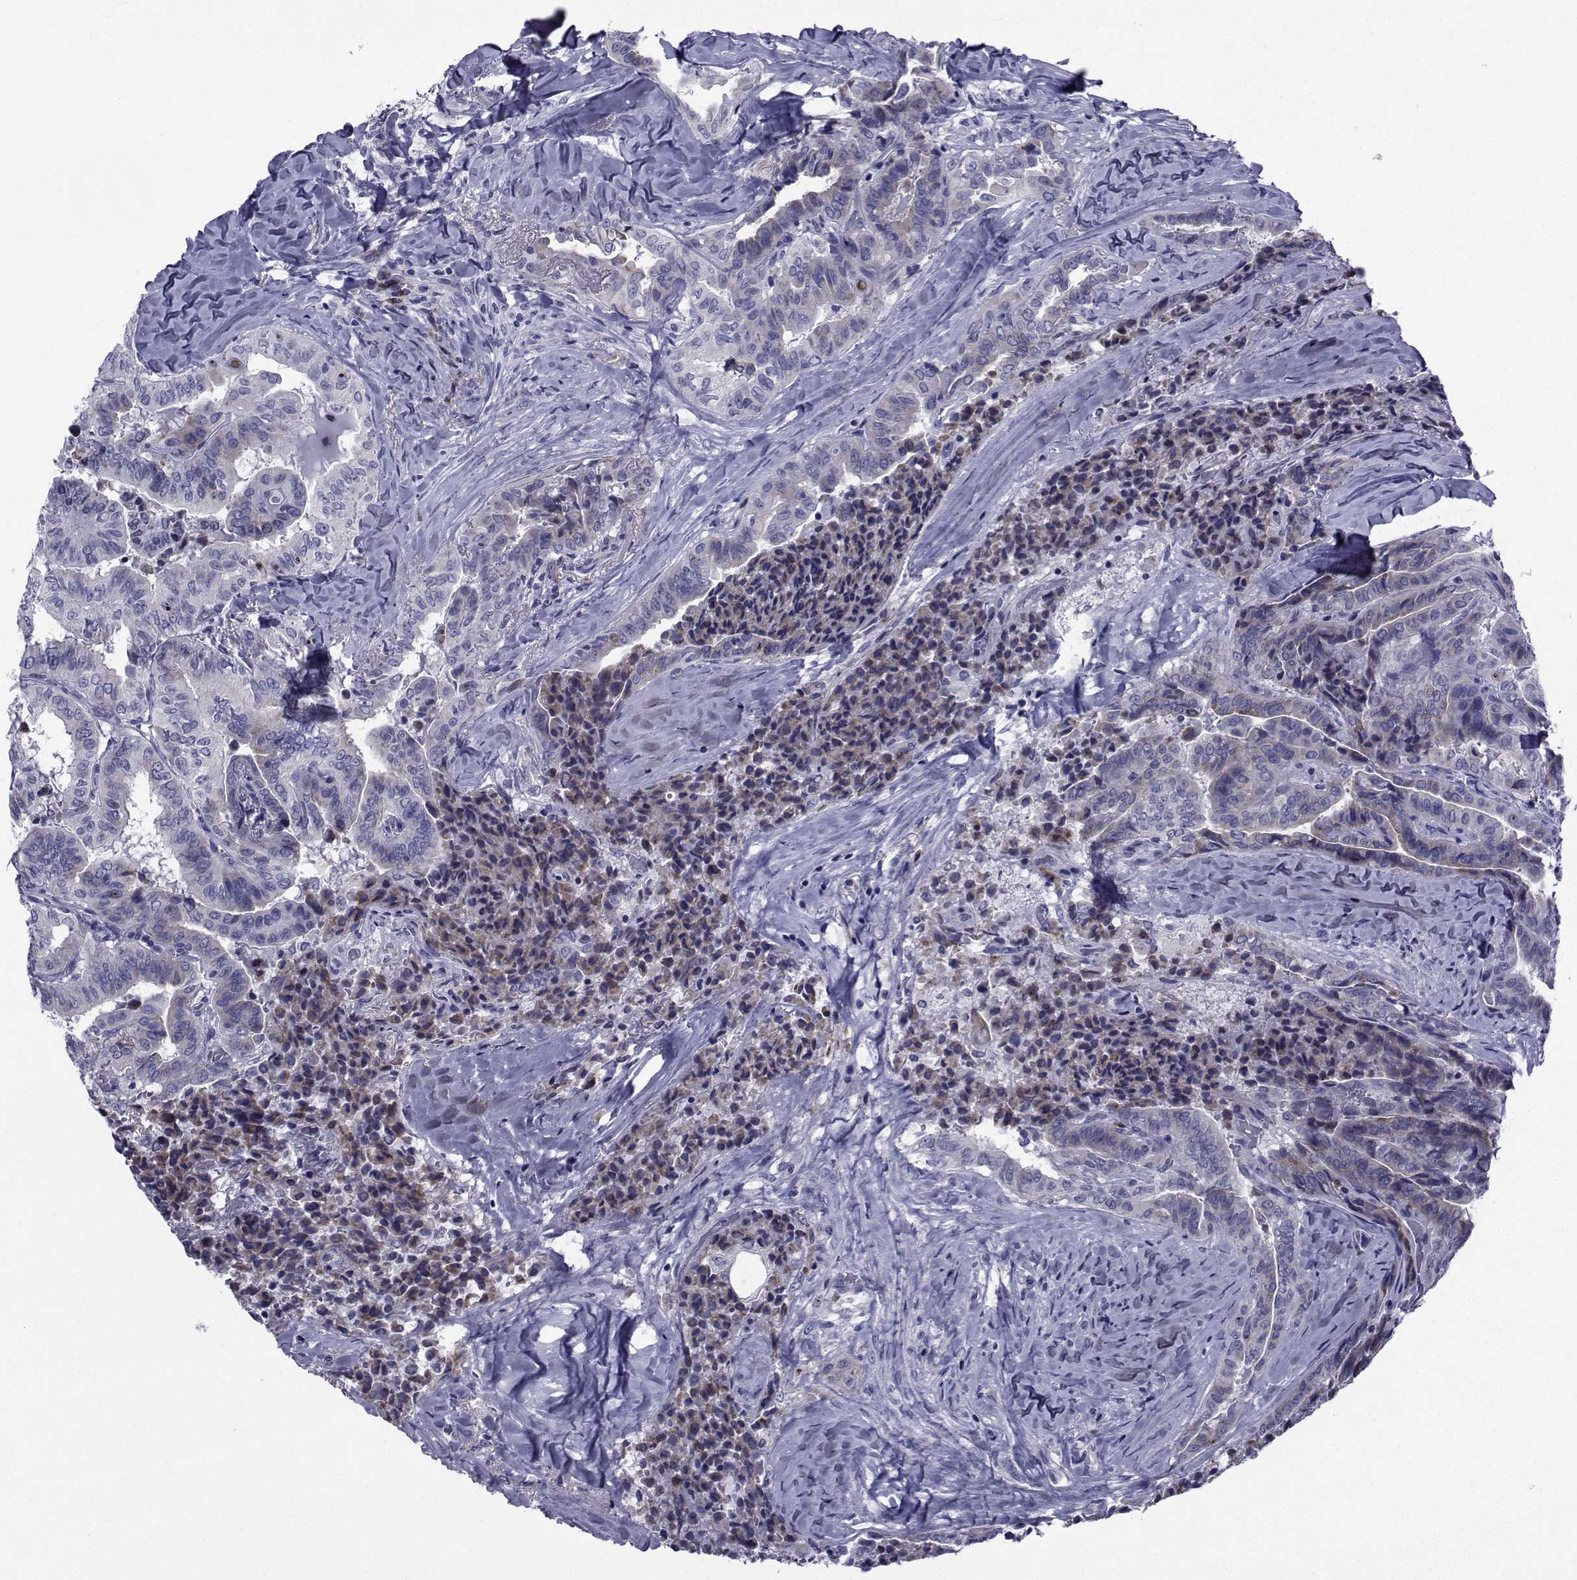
{"staining": {"intensity": "negative", "quantity": "none", "location": "none"}, "tissue": "thyroid cancer", "cell_type": "Tumor cells", "image_type": "cancer", "snomed": [{"axis": "morphology", "description": "Papillary adenocarcinoma, NOS"}, {"axis": "topography", "description": "Thyroid gland"}], "caption": "The histopathology image reveals no staining of tumor cells in thyroid cancer (papillary adenocarcinoma). The staining was performed using DAB to visualize the protein expression in brown, while the nuclei were stained in blue with hematoxylin (Magnification: 20x).", "gene": "ROPN1", "patient": {"sex": "female", "age": 68}}